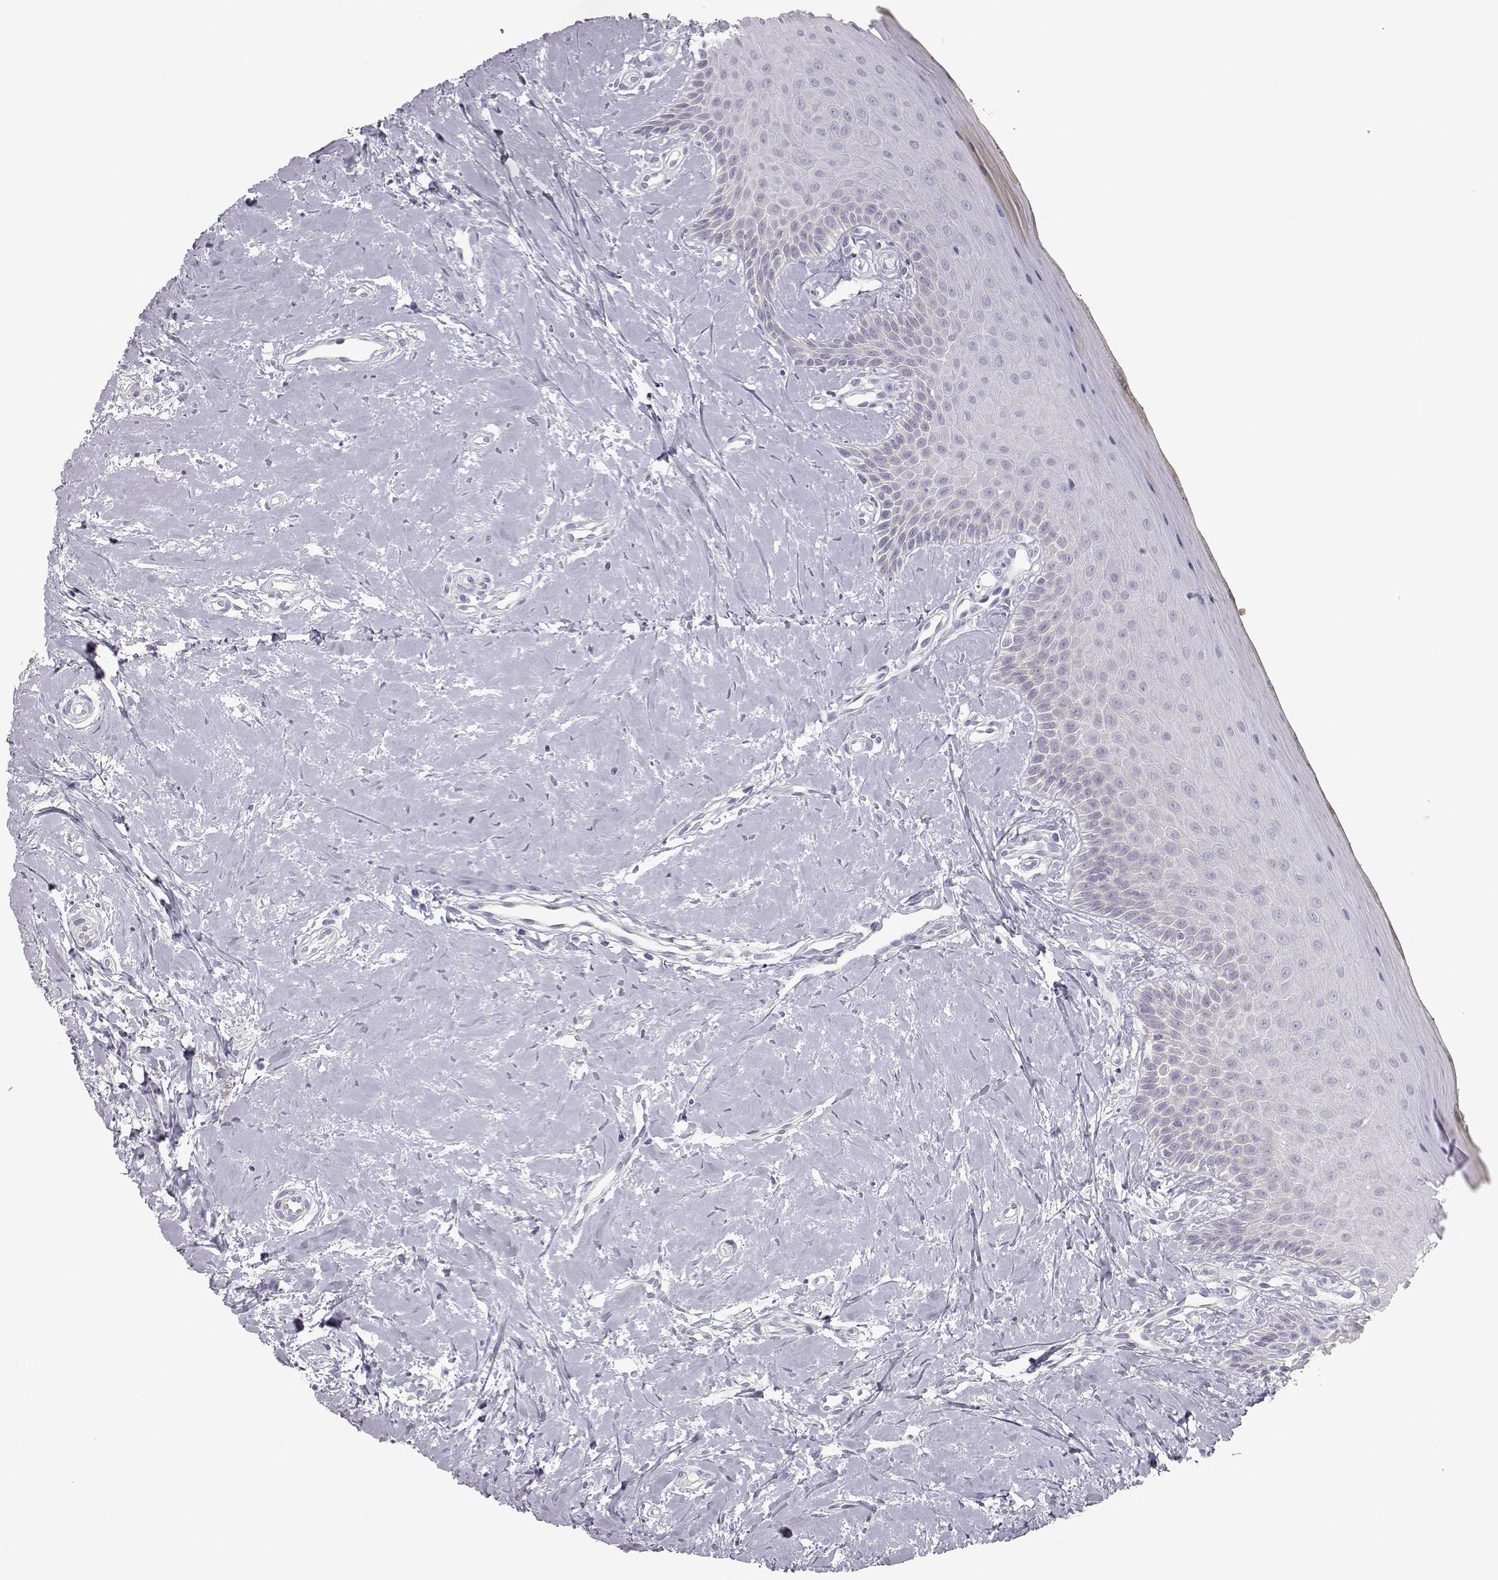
{"staining": {"intensity": "negative", "quantity": "none", "location": "none"}, "tissue": "oral mucosa", "cell_type": "Squamous epithelial cells", "image_type": "normal", "snomed": [{"axis": "morphology", "description": "Normal tissue, NOS"}, {"axis": "topography", "description": "Oral tissue"}], "caption": "DAB immunohistochemical staining of benign oral mucosa shows no significant staining in squamous epithelial cells. (DAB IHC, high magnification).", "gene": "MYCBPAP", "patient": {"sex": "female", "age": 43}}